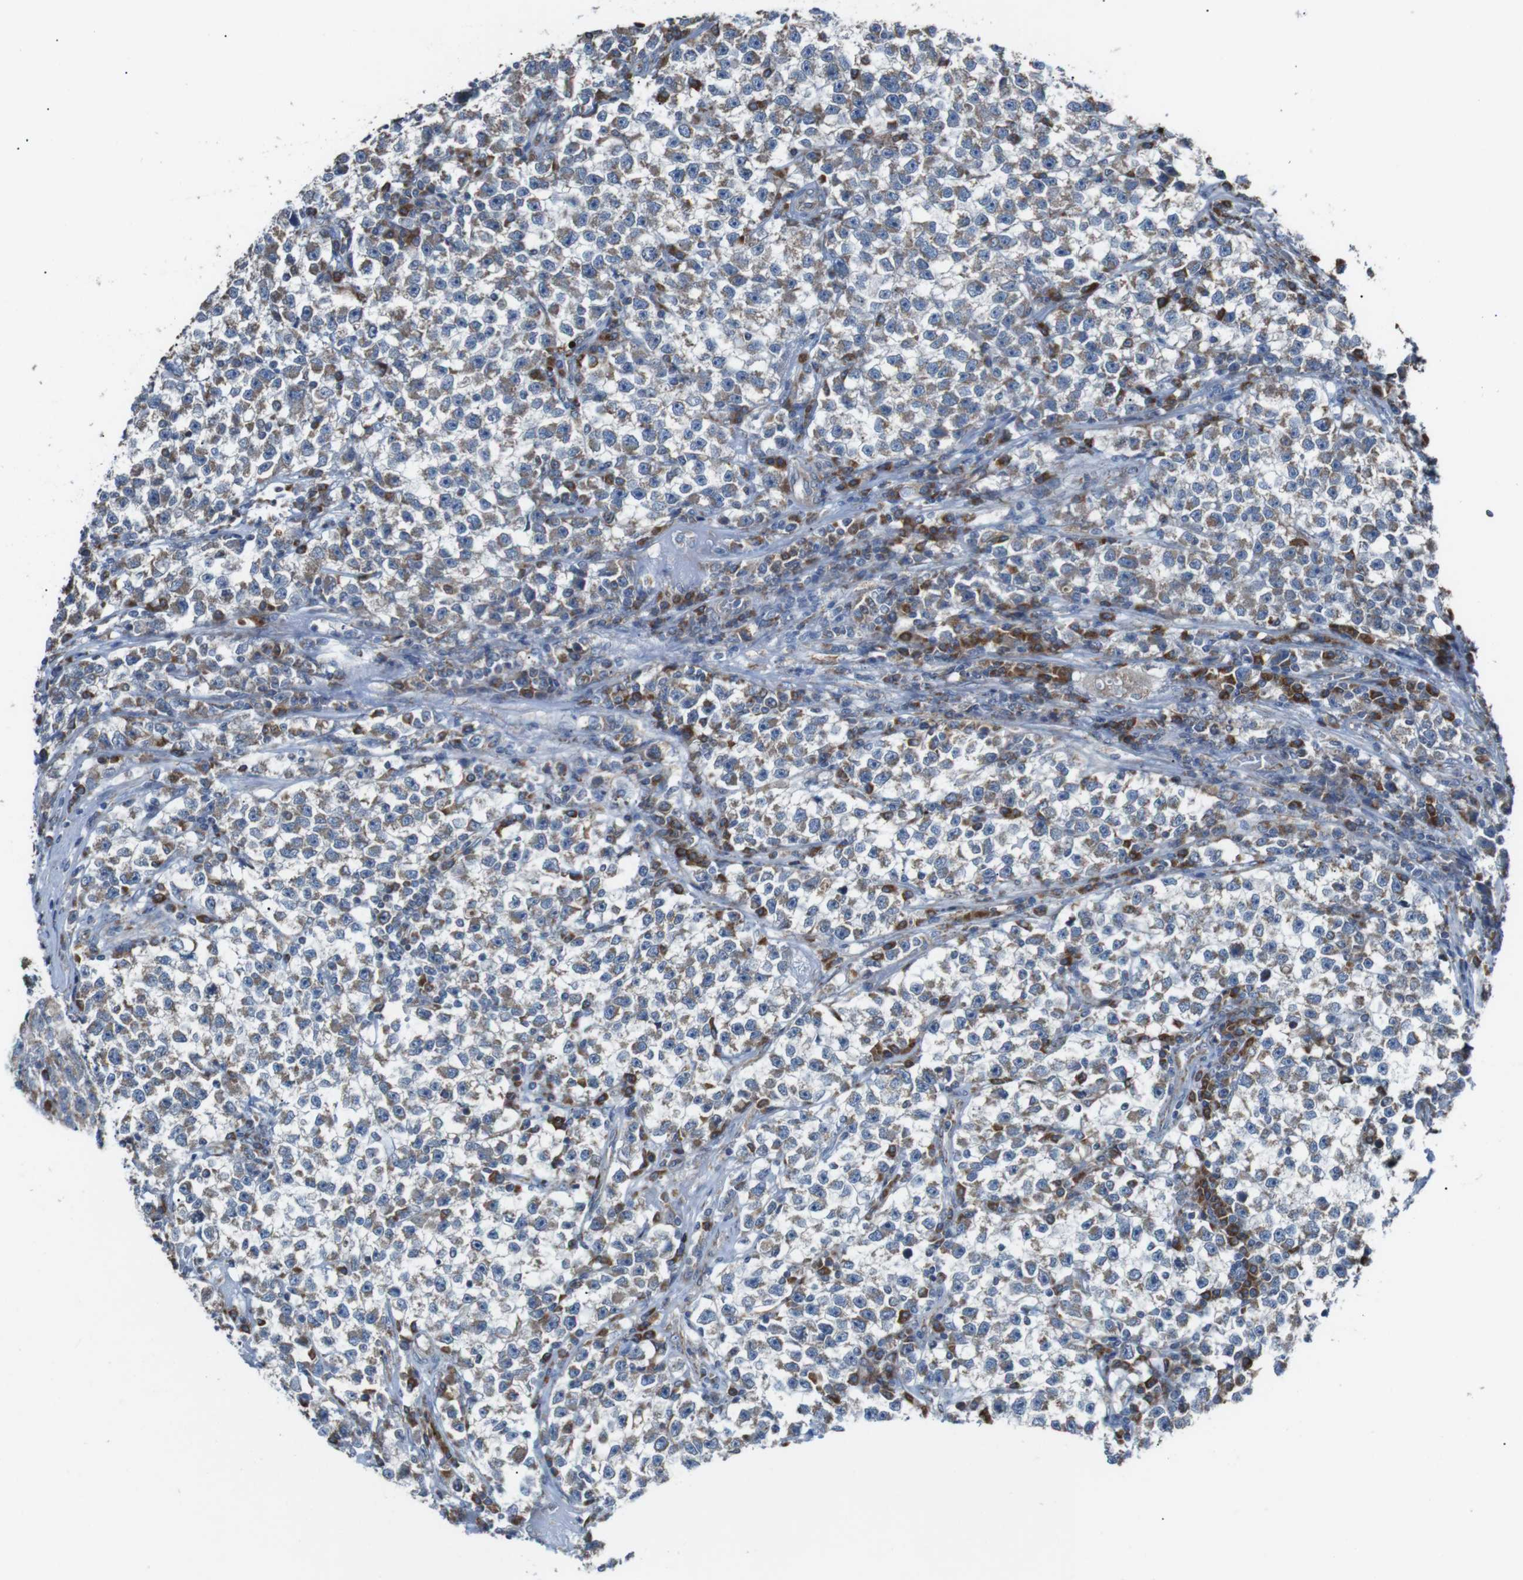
{"staining": {"intensity": "weak", "quantity": "<25%", "location": "cytoplasmic/membranous"}, "tissue": "testis cancer", "cell_type": "Tumor cells", "image_type": "cancer", "snomed": [{"axis": "morphology", "description": "Seminoma, NOS"}, {"axis": "topography", "description": "Testis"}], "caption": "This histopathology image is of seminoma (testis) stained with immunohistochemistry (IHC) to label a protein in brown with the nuclei are counter-stained blue. There is no staining in tumor cells.", "gene": "CISD2", "patient": {"sex": "male", "age": 22}}